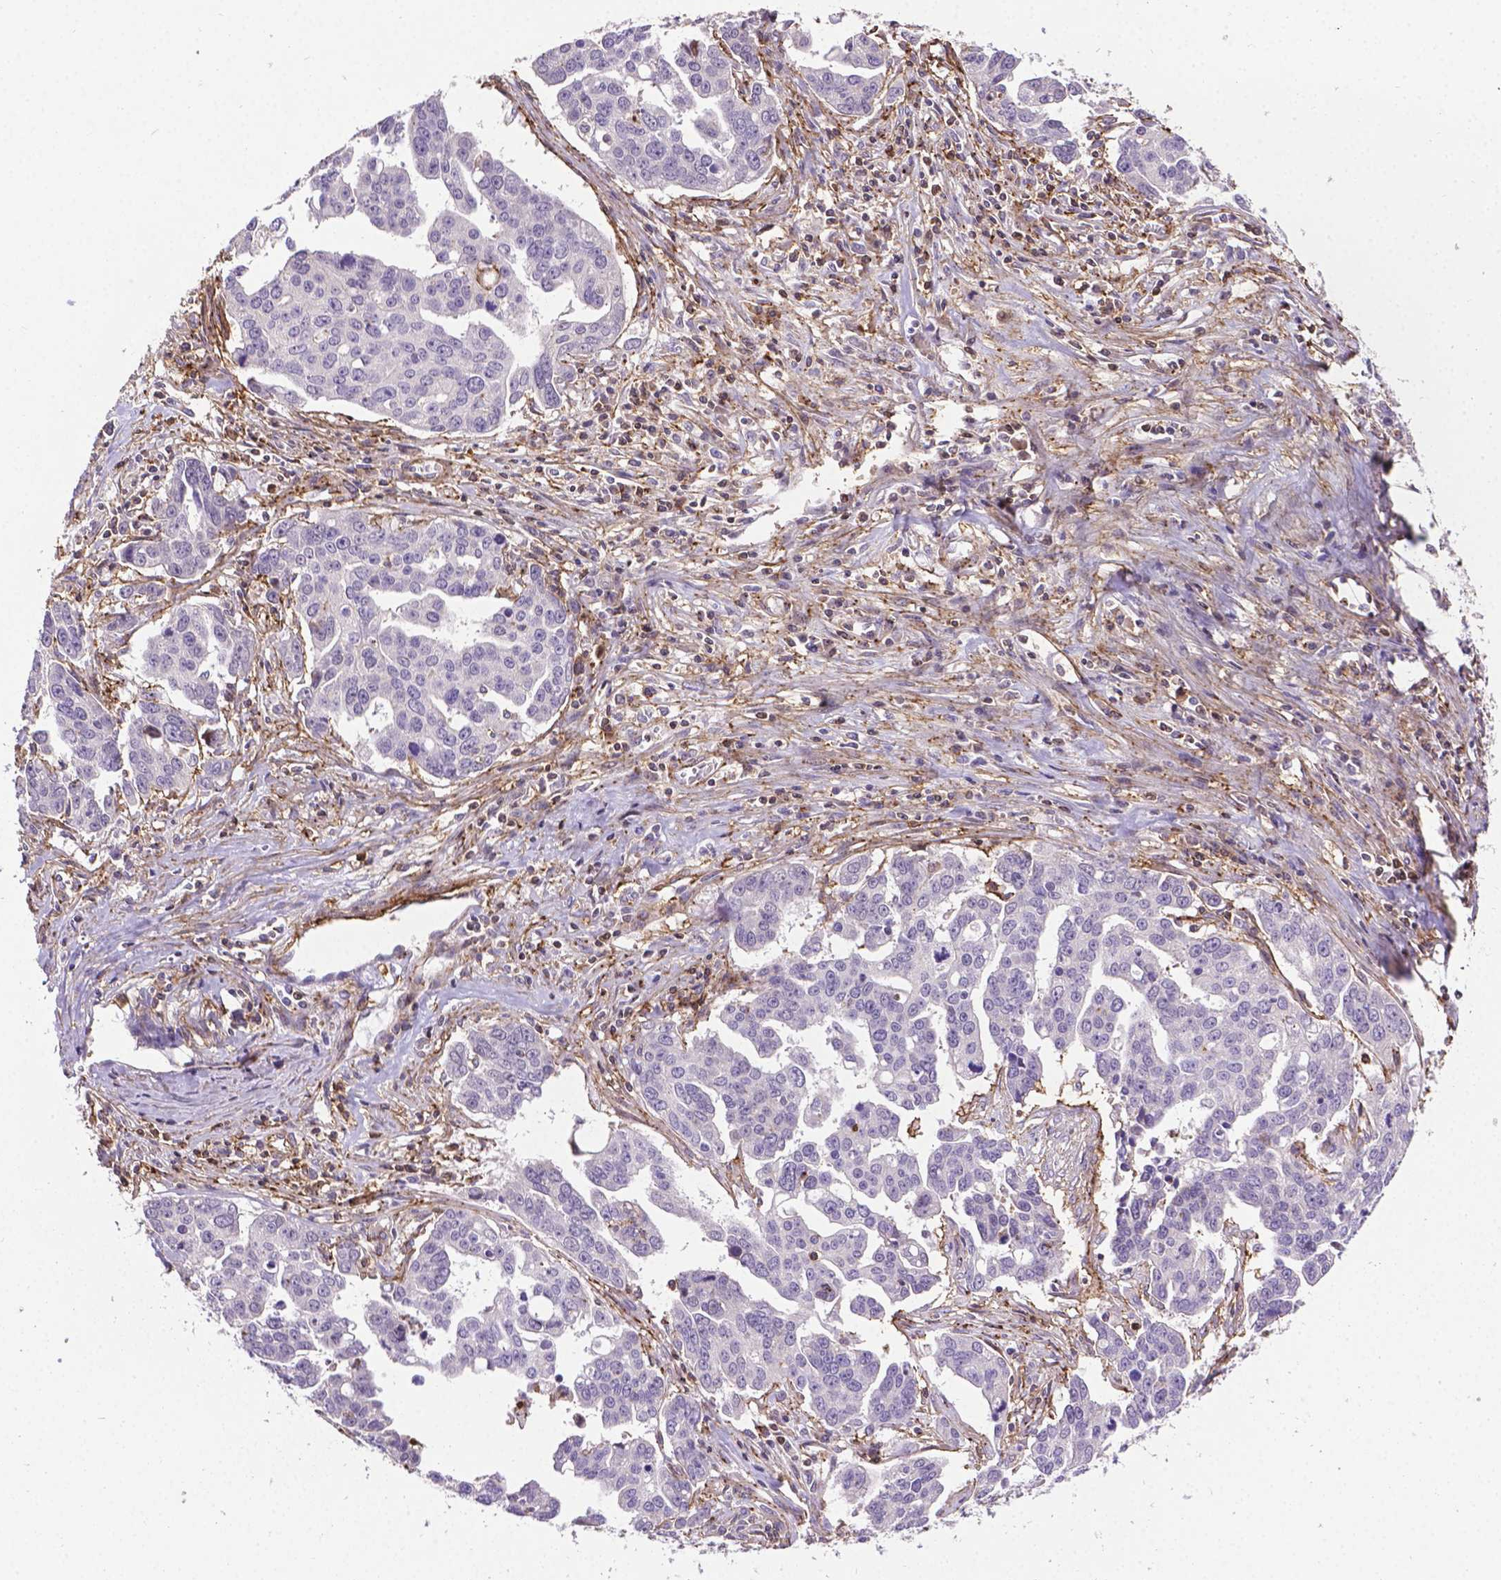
{"staining": {"intensity": "negative", "quantity": "none", "location": "none"}, "tissue": "ovarian cancer", "cell_type": "Tumor cells", "image_type": "cancer", "snomed": [{"axis": "morphology", "description": "Carcinoma, endometroid"}, {"axis": "topography", "description": "Ovary"}], "caption": "The micrograph exhibits no staining of tumor cells in ovarian cancer (endometroid carcinoma).", "gene": "ACAD10", "patient": {"sex": "female", "age": 78}}